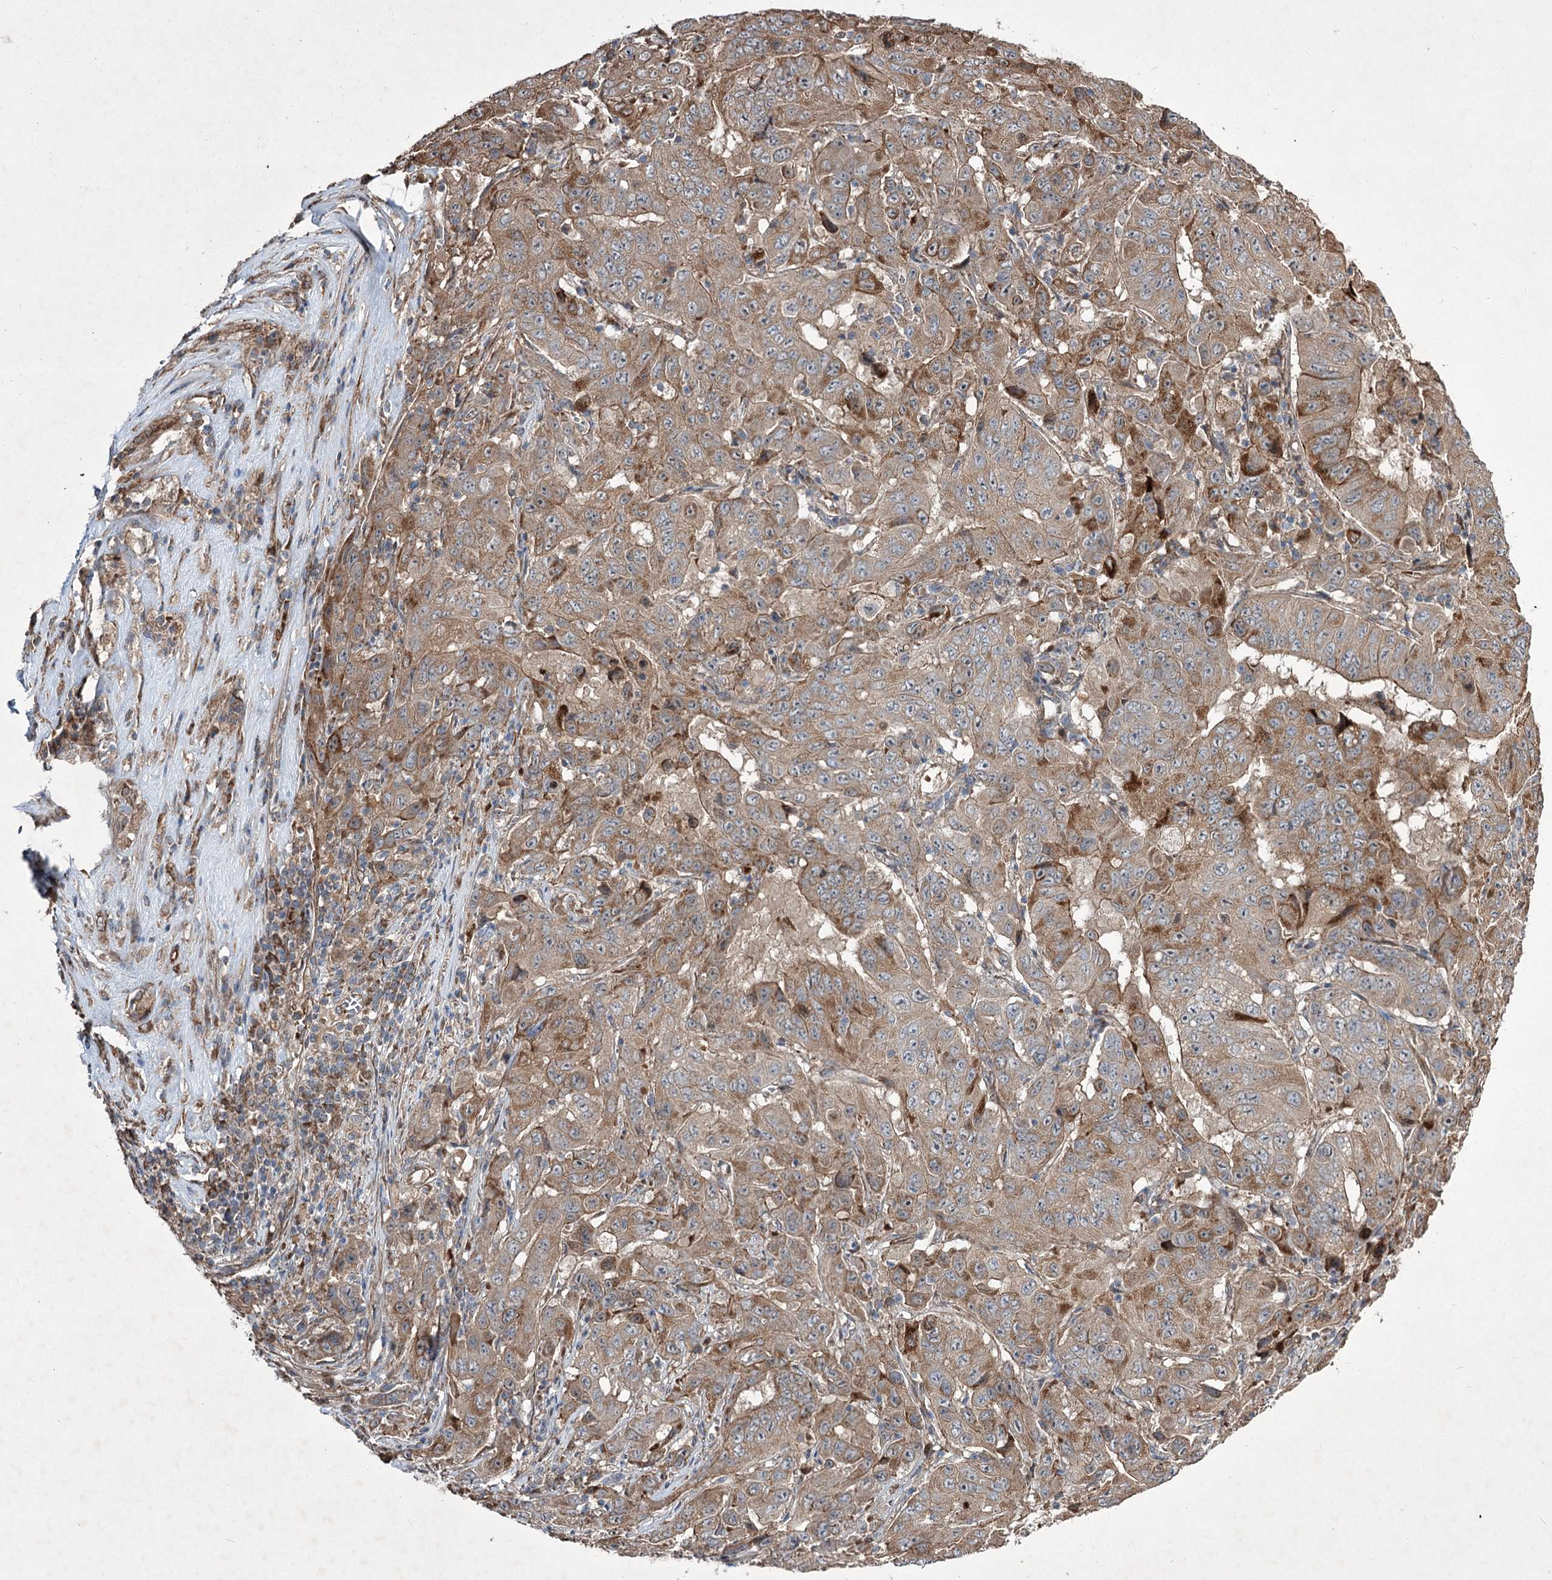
{"staining": {"intensity": "moderate", "quantity": "25%-75%", "location": "cytoplasmic/membranous"}, "tissue": "pancreatic cancer", "cell_type": "Tumor cells", "image_type": "cancer", "snomed": [{"axis": "morphology", "description": "Adenocarcinoma, NOS"}, {"axis": "topography", "description": "Pancreas"}], "caption": "IHC histopathology image of neoplastic tissue: adenocarcinoma (pancreatic) stained using IHC exhibits medium levels of moderate protein expression localized specifically in the cytoplasmic/membranous of tumor cells, appearing as a cytoplasmic/membranous brown color.", "gene": "SERINC5", "patient": {"sex": "male", "age": 63}}